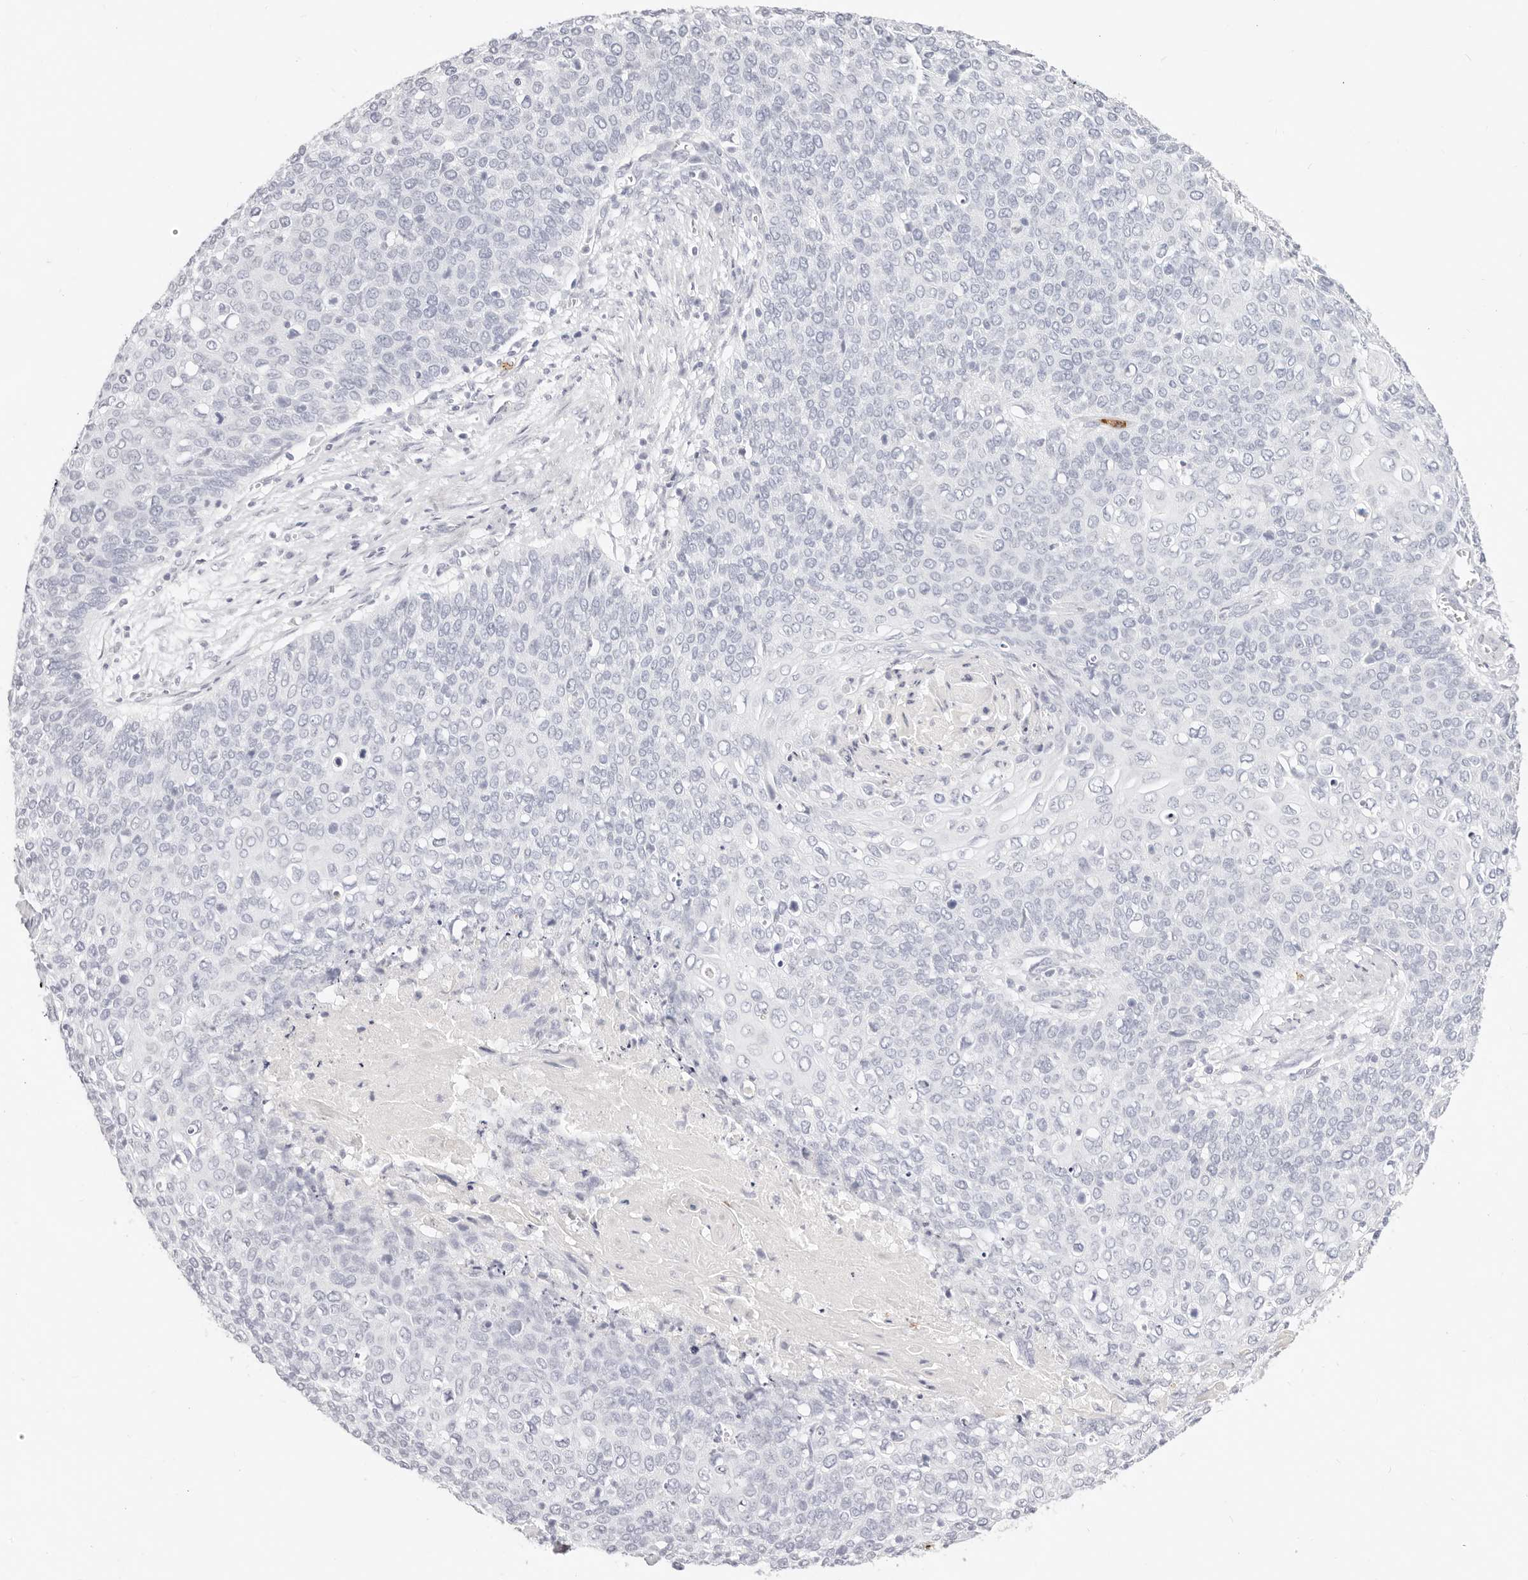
{"staining": {"intensity": "negative", "quantity": "none", "location": "none"}, "tissue": "cervical cancer", "cell_type": "Tumor cells", "image_type": "cancer", "snomed": [{"axis": "morphology", "description": "Squamous cell carcinoma, NOS"}, {"axis": "topography", "description": "Cervix"}], "caption": "A high-resolution histopathology image shows immunohistochemistry (IHC) staining of cervical squamous cell carcinoma, which demonstrates no significant expression in tumor cells.", "gene": "CAMP", "patient": {"sex": "female", "age": 39}}